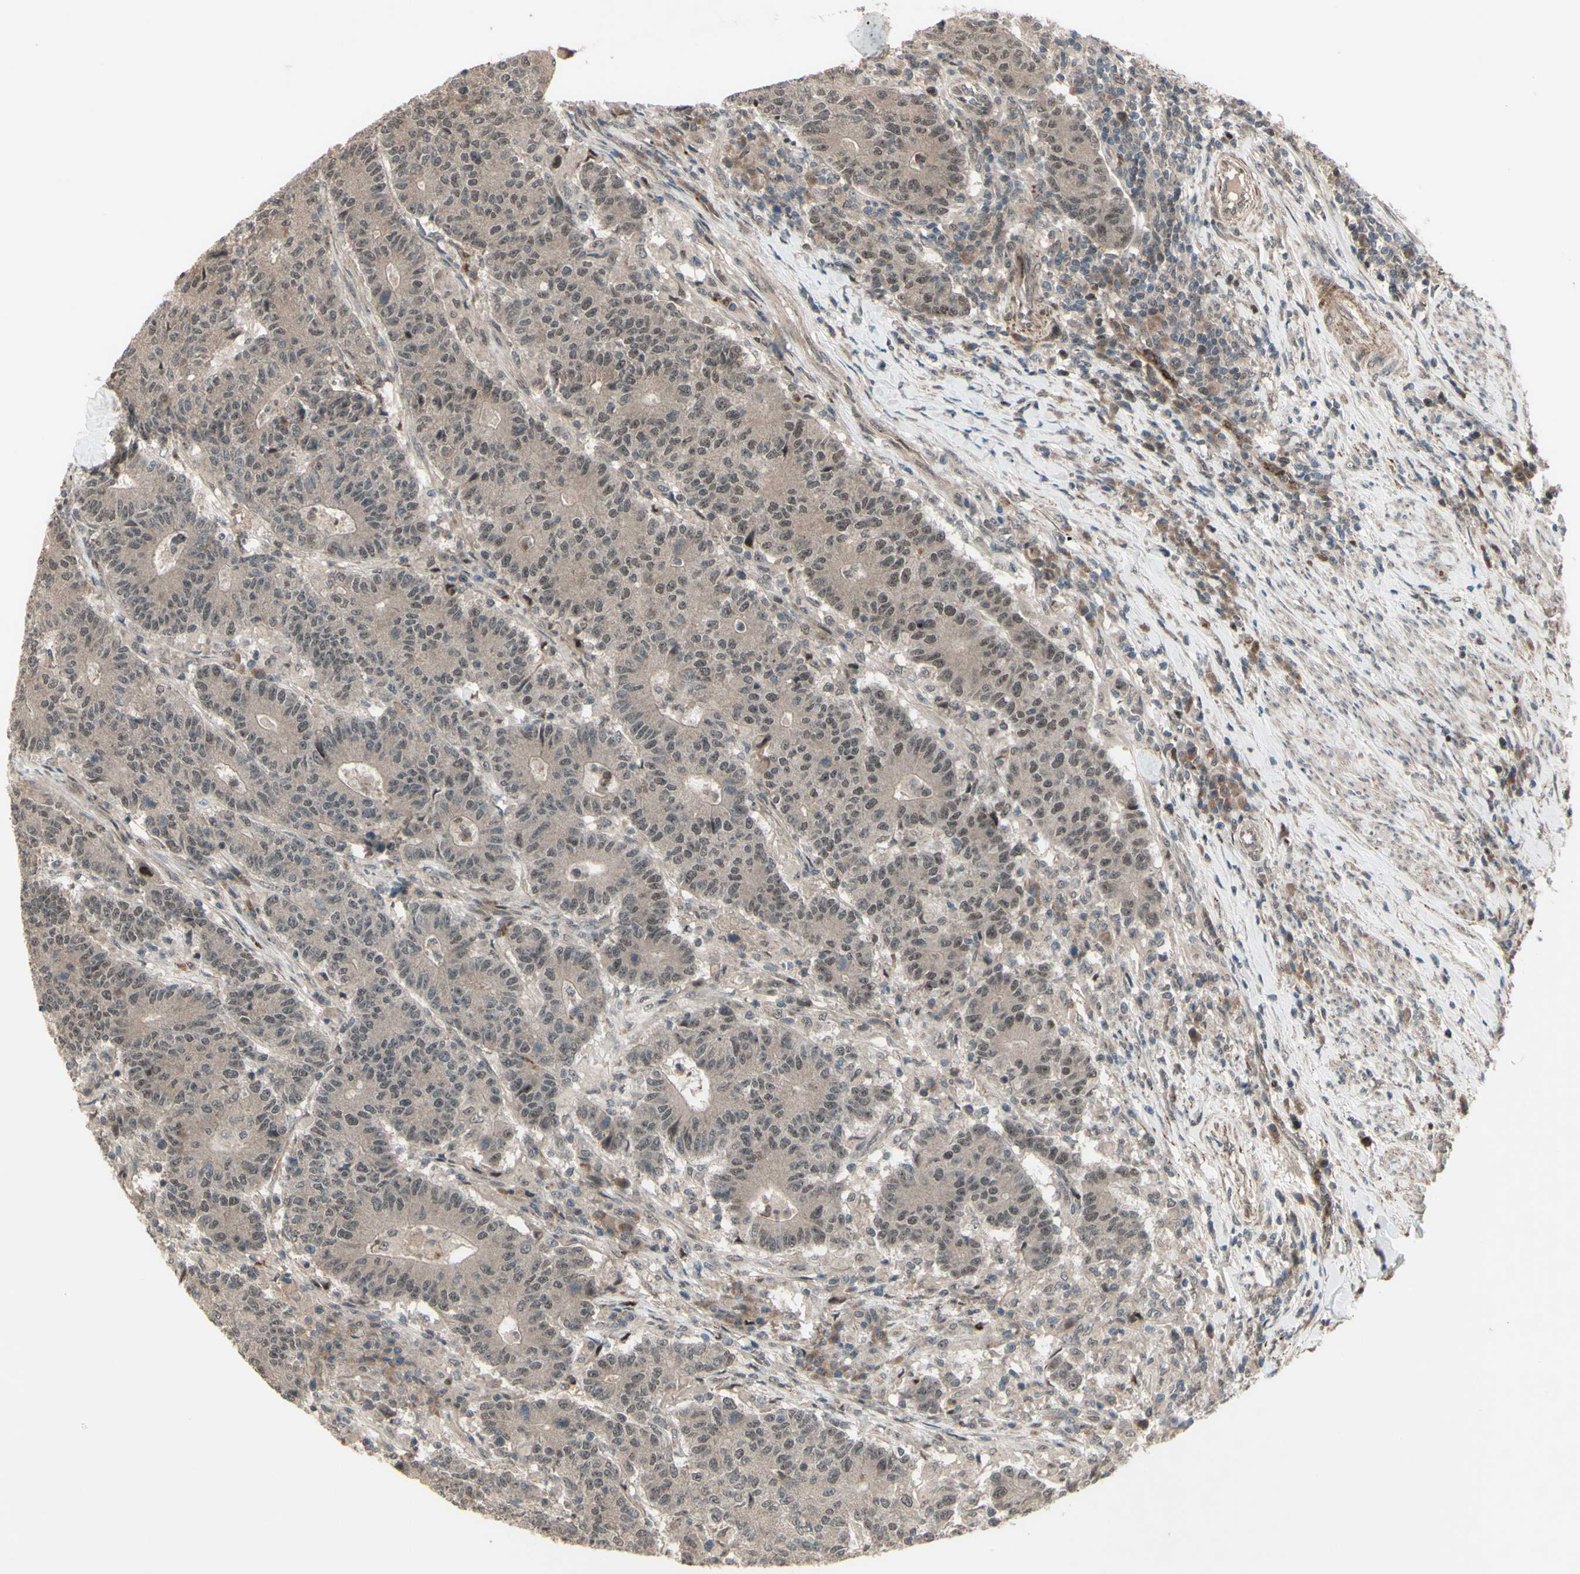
{"staining": {"intensity": "moderate", "quantity": ">75%", "location": "cytoplasmic/membranous,nuclear"}, "tissue": "colorectal cancer", "cell_type": "Tumor cells", "image_type": "cancer", "snomed": [{"axis": "morphology", "description": "Normal tissue, NOS"}, {"axis": "morphology", "description": "Adenocarcinoma, NOS"}, {"axis": "topography", "description": "Colon"}], "caption": "The histopathology image demonstrates a brown stain indicating the presence of a protein in the cytoplasmic/membranous and nuclear of tumor cells in adenocarcinoma (colorectal).", "gene": "MLF2", "patient": {"sex": "female", "age": 75}}